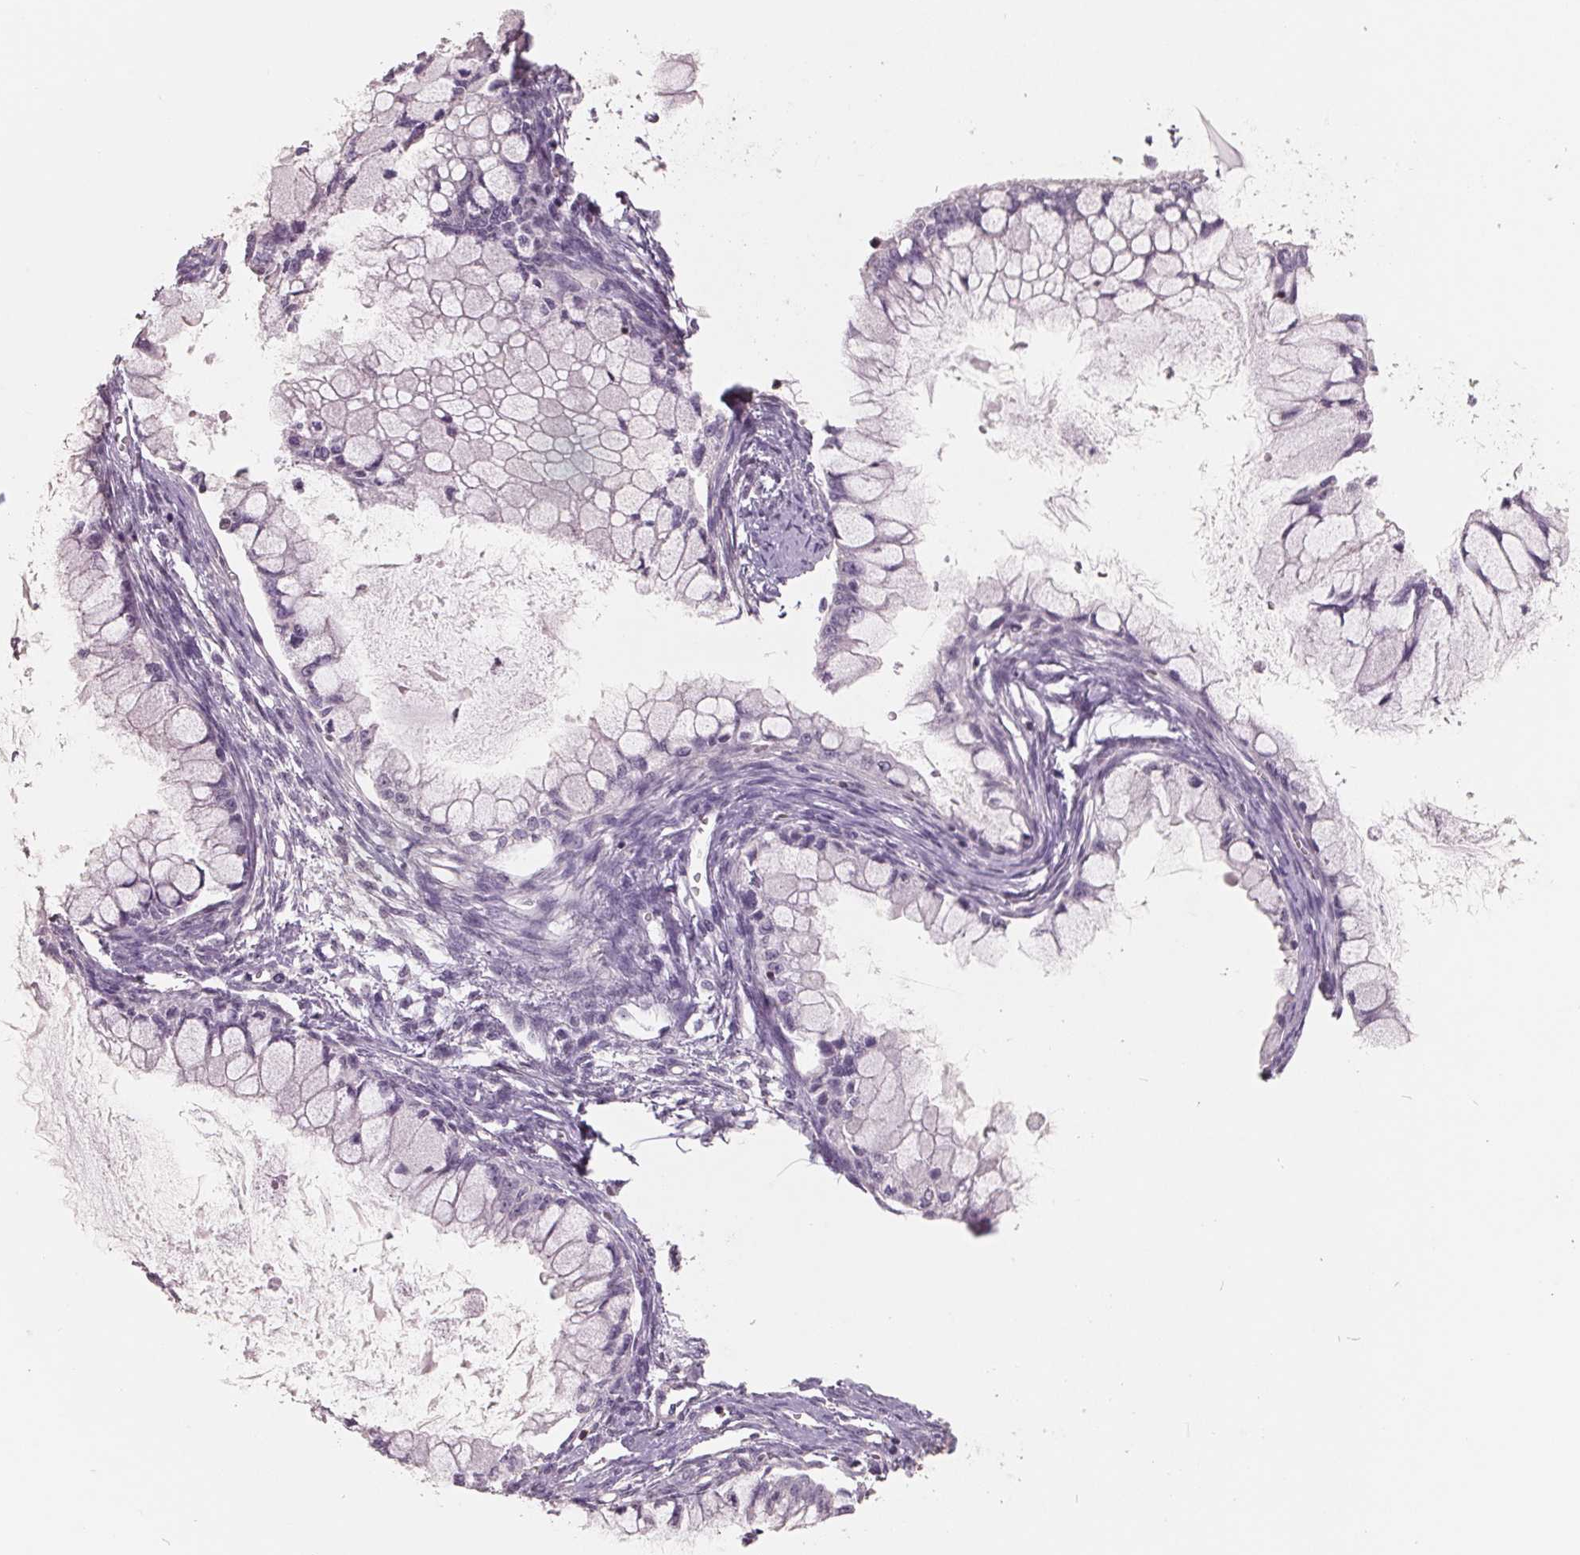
{"staining": {"intensity": "negative", "quantity": "none", "location": "none"}, "tissue": "ovarian cancer", "cell_type": "Tumor cells", "image_type": "cancer", "snomed": [{"axis": "morphology", "description": "Cystadenocarcinoma, mucinous, NOS"}, {"axis": "topography", "description": "Ovary"}], "caption": "There is no significant positivity in tumor cells of mucinous cystadenocarcinoma (ovarian).", "gene": "FTCD", "patient": {"sex": "female", "age": 34}}